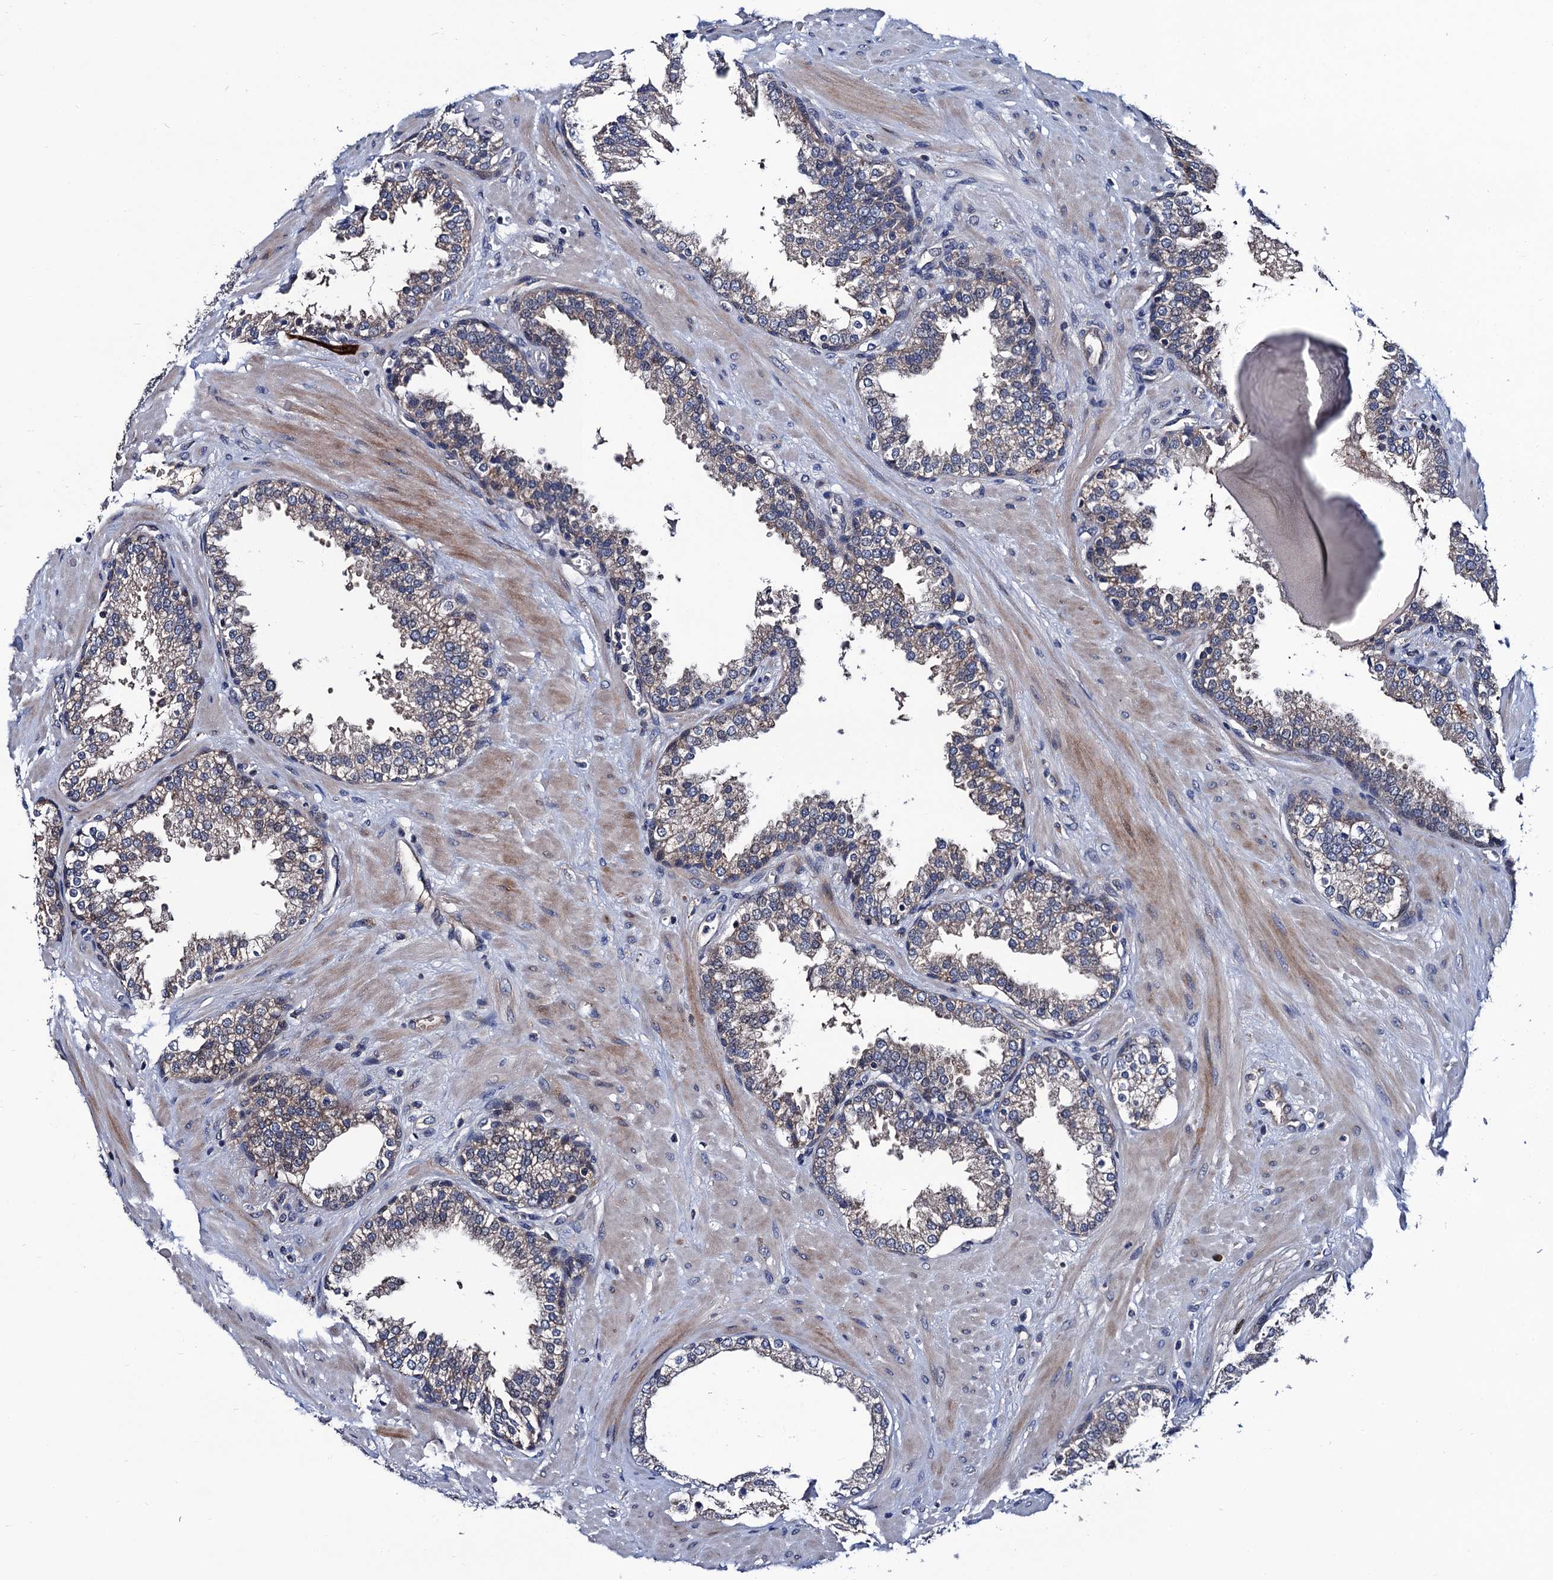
{"staining": {"intensity": "weak", "quantity": "25%-75%", "location": "cytoplasmic/membranous"}, "tissue": "prostate", "cell_type": "Glandular cells", "image_type": "normal", "snomed": [{"axis": "morphology", "description": "Normal tissue, NOS"}, {"axis": "topography", "description": "Prostate"}], "caption": "This photomicrograph exhibits immunohistochemistry staining of benign human prostate, with low weak cytoplasmic/membranous staining in approximately 25%-75% of glandular cells.", "gene": "TRMT112", "patient": {"sex": "male", "age": 51}}